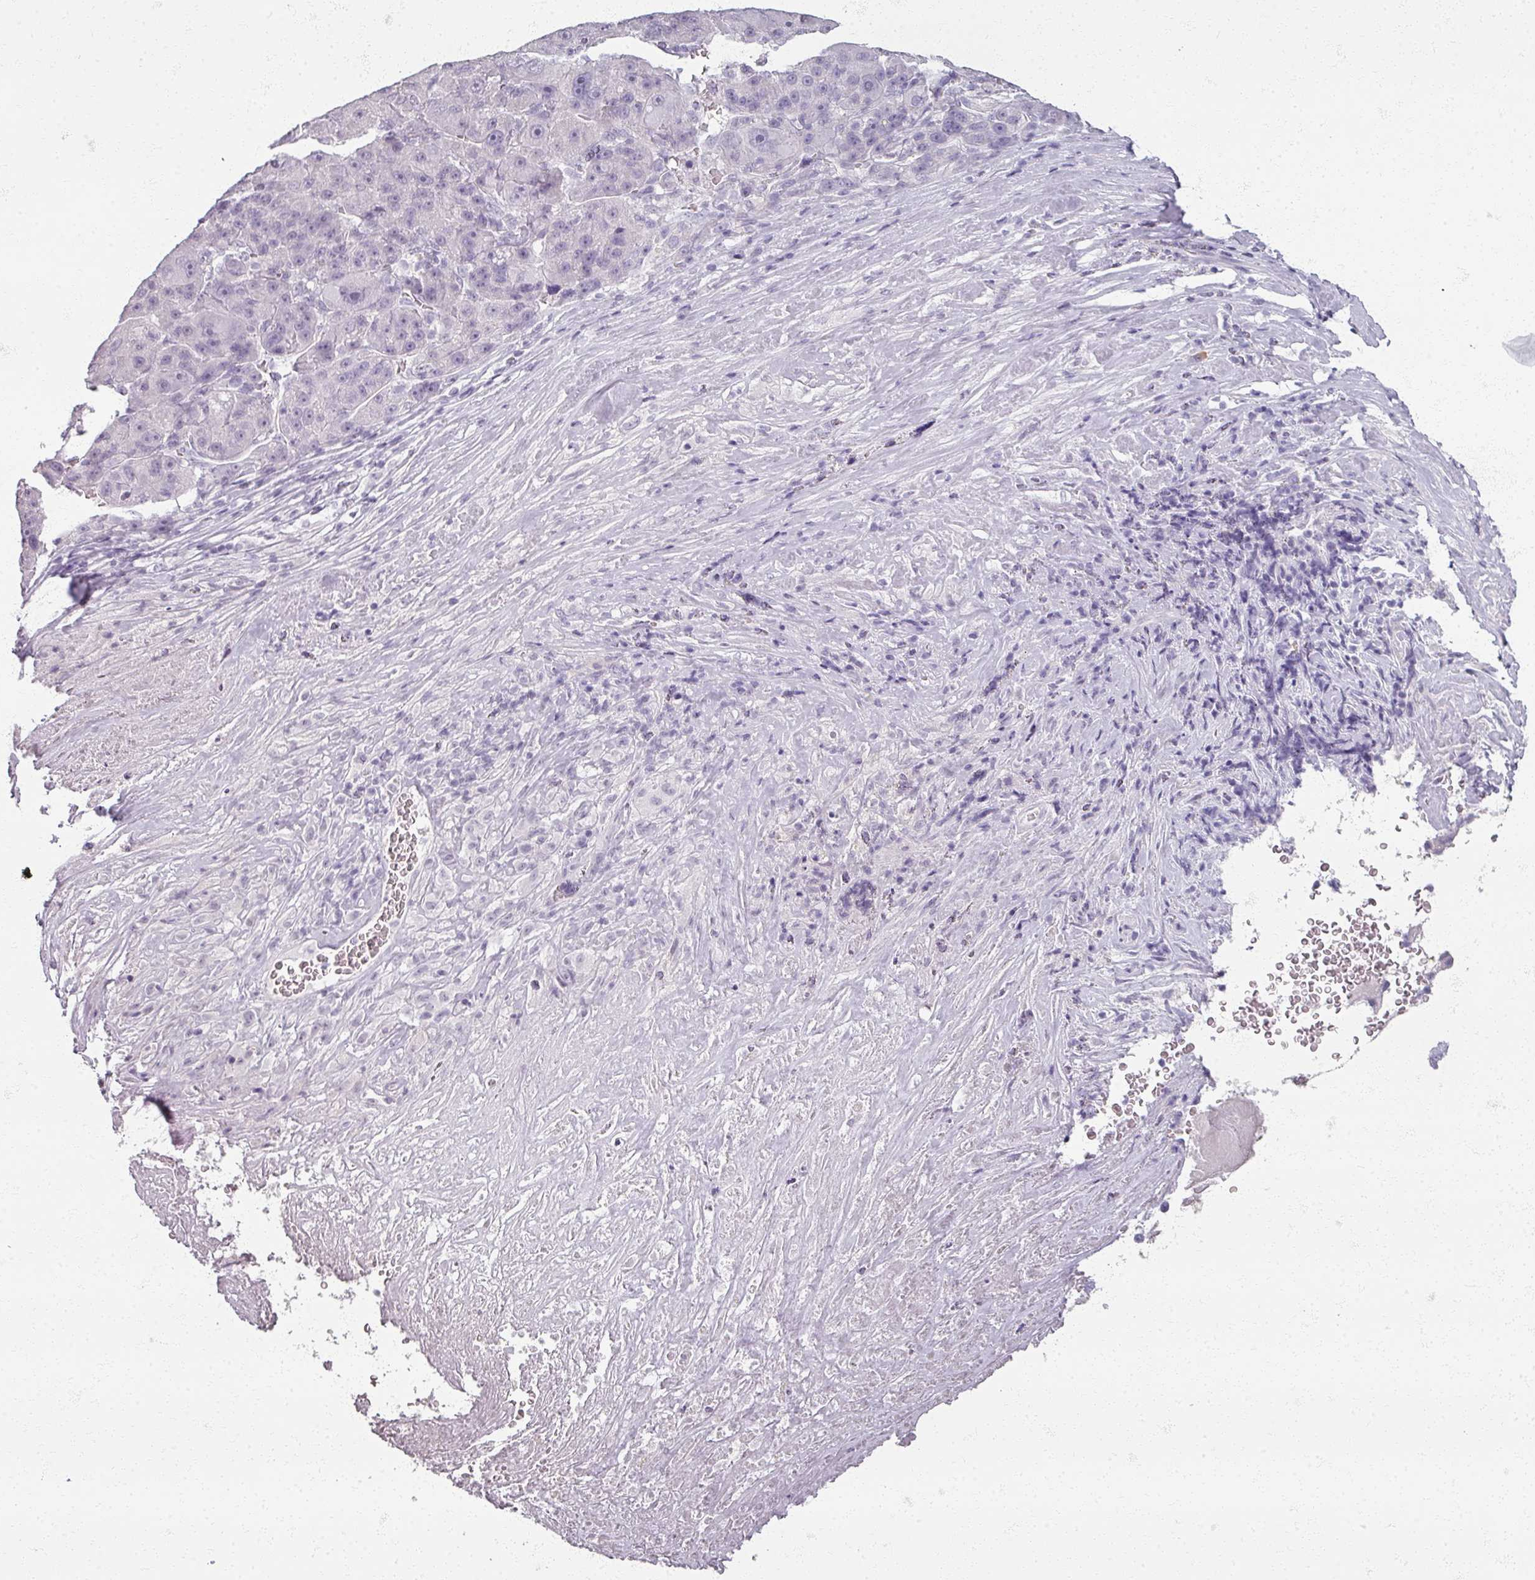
{"staining": {"intensity": "negative", "quantity": "none", "location": "none"}, "tissue": "liver cancer", "cell_type": "Tumor cells", "image_type": "cancer", "snomed": [{"axis": "morphology", "description": "Carcinoma, Hepatocellular, NOS"}, {"axis": "topography", "description": "Liver"}], "caption": "This is an IHC image of human liver cancer (hepatocellular carcinoma). There is no staining in tumor cells.", "gene": "RFPL2", "patient": {"sex": "male", "age": 76}}